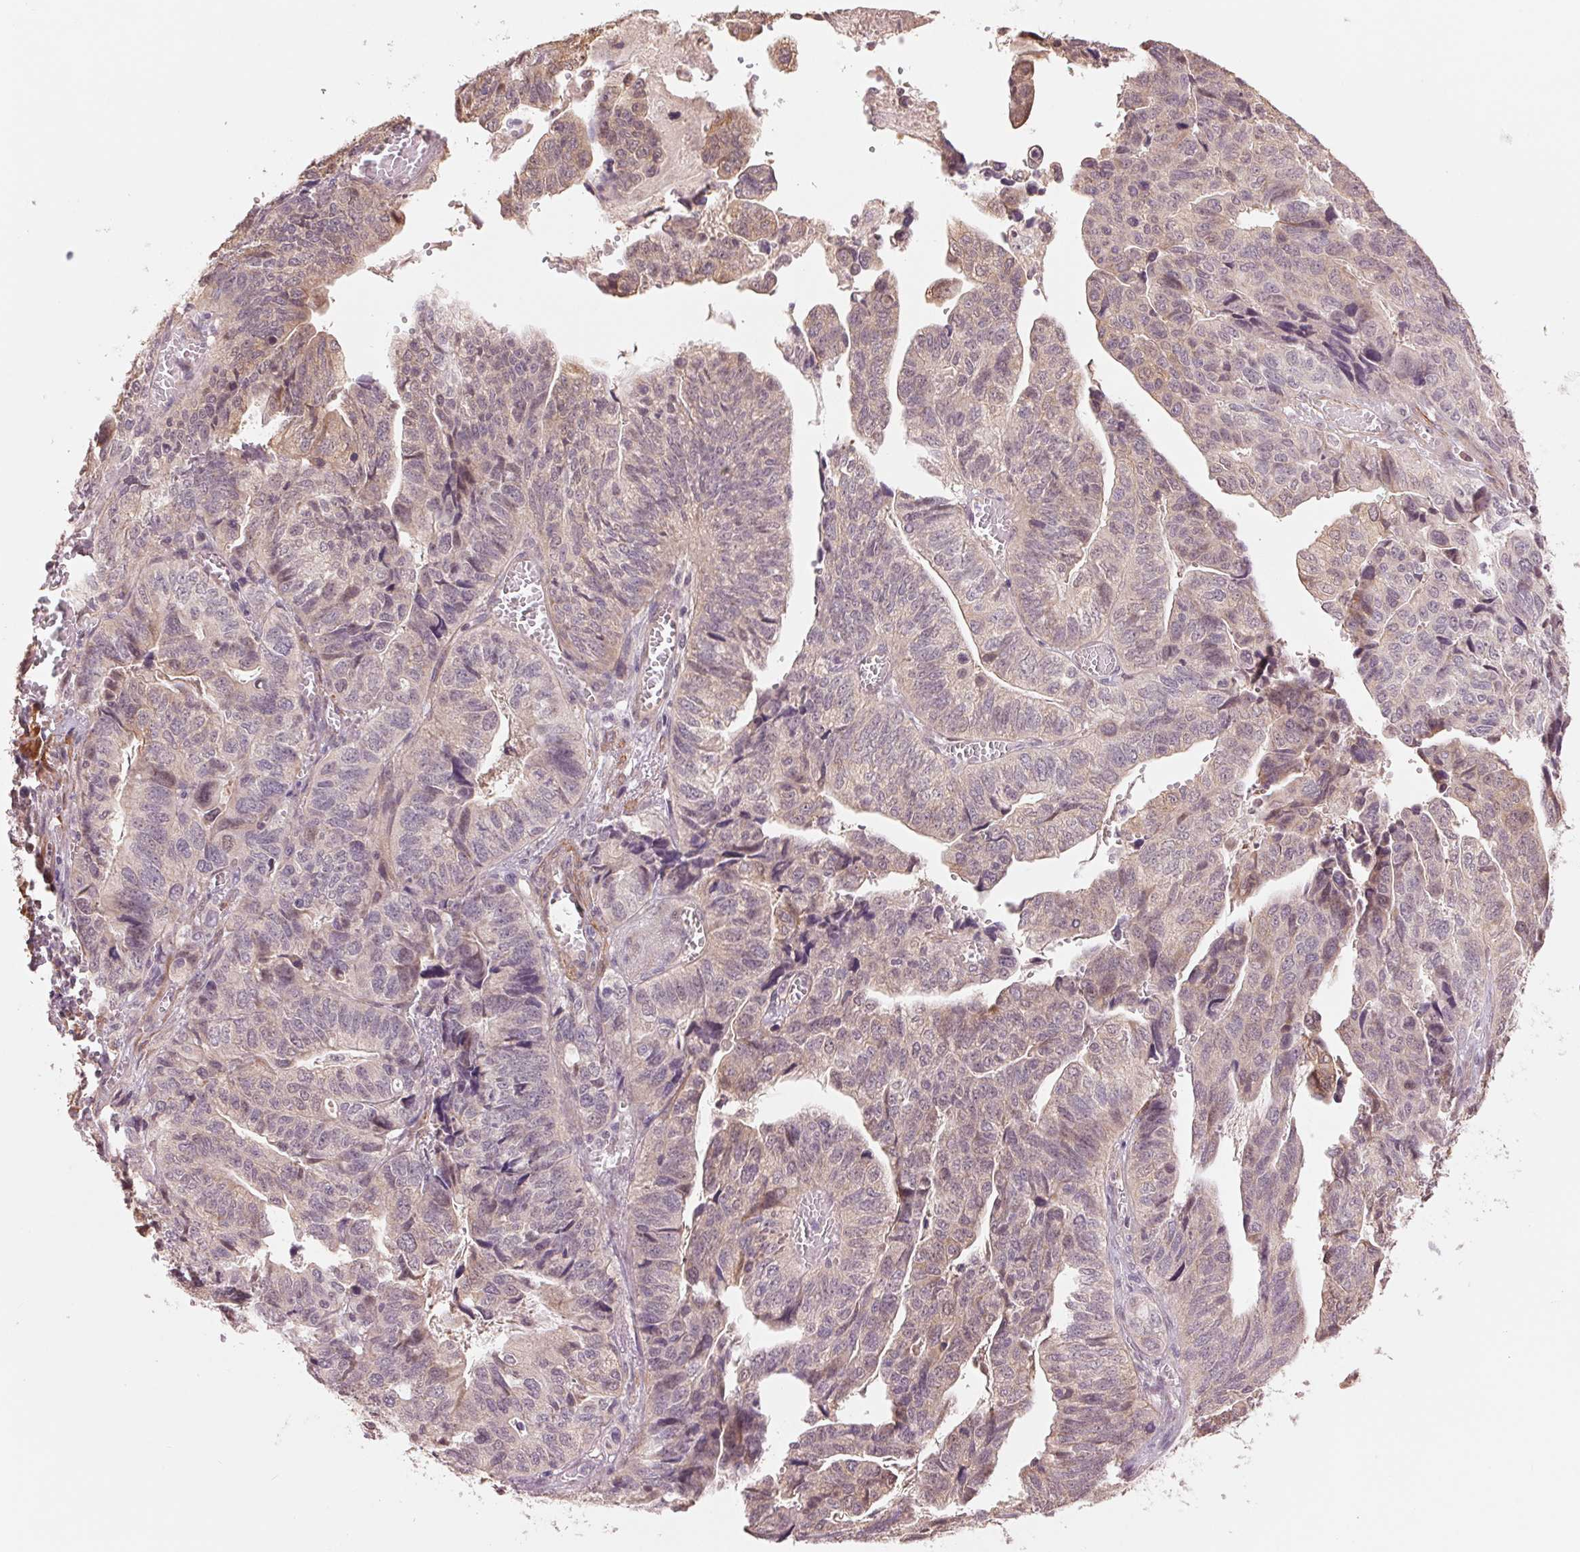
{"staining": {"intensity": "weak", "quantity": "25%-75%", "location": "cytoplasmic/membranous"}, "tissue": "stomach cancer", "cell_type": "Tumor cells", "image_type": "cancer", "snomed": [{"axis": "morphology", "description": "Adenocarcinoma, NOS"}, {"axis": "topography", "description": "Stomach, upper"}], "caption": "Approximately 25%-75% of tumor cells in stomach cancer exhibit weak cytoplasmic/membranous protein positivity as visualized by brown immunohistochemical staining.", "gene": "PPIA", "patient": {"sex": "female", "age": 67}}